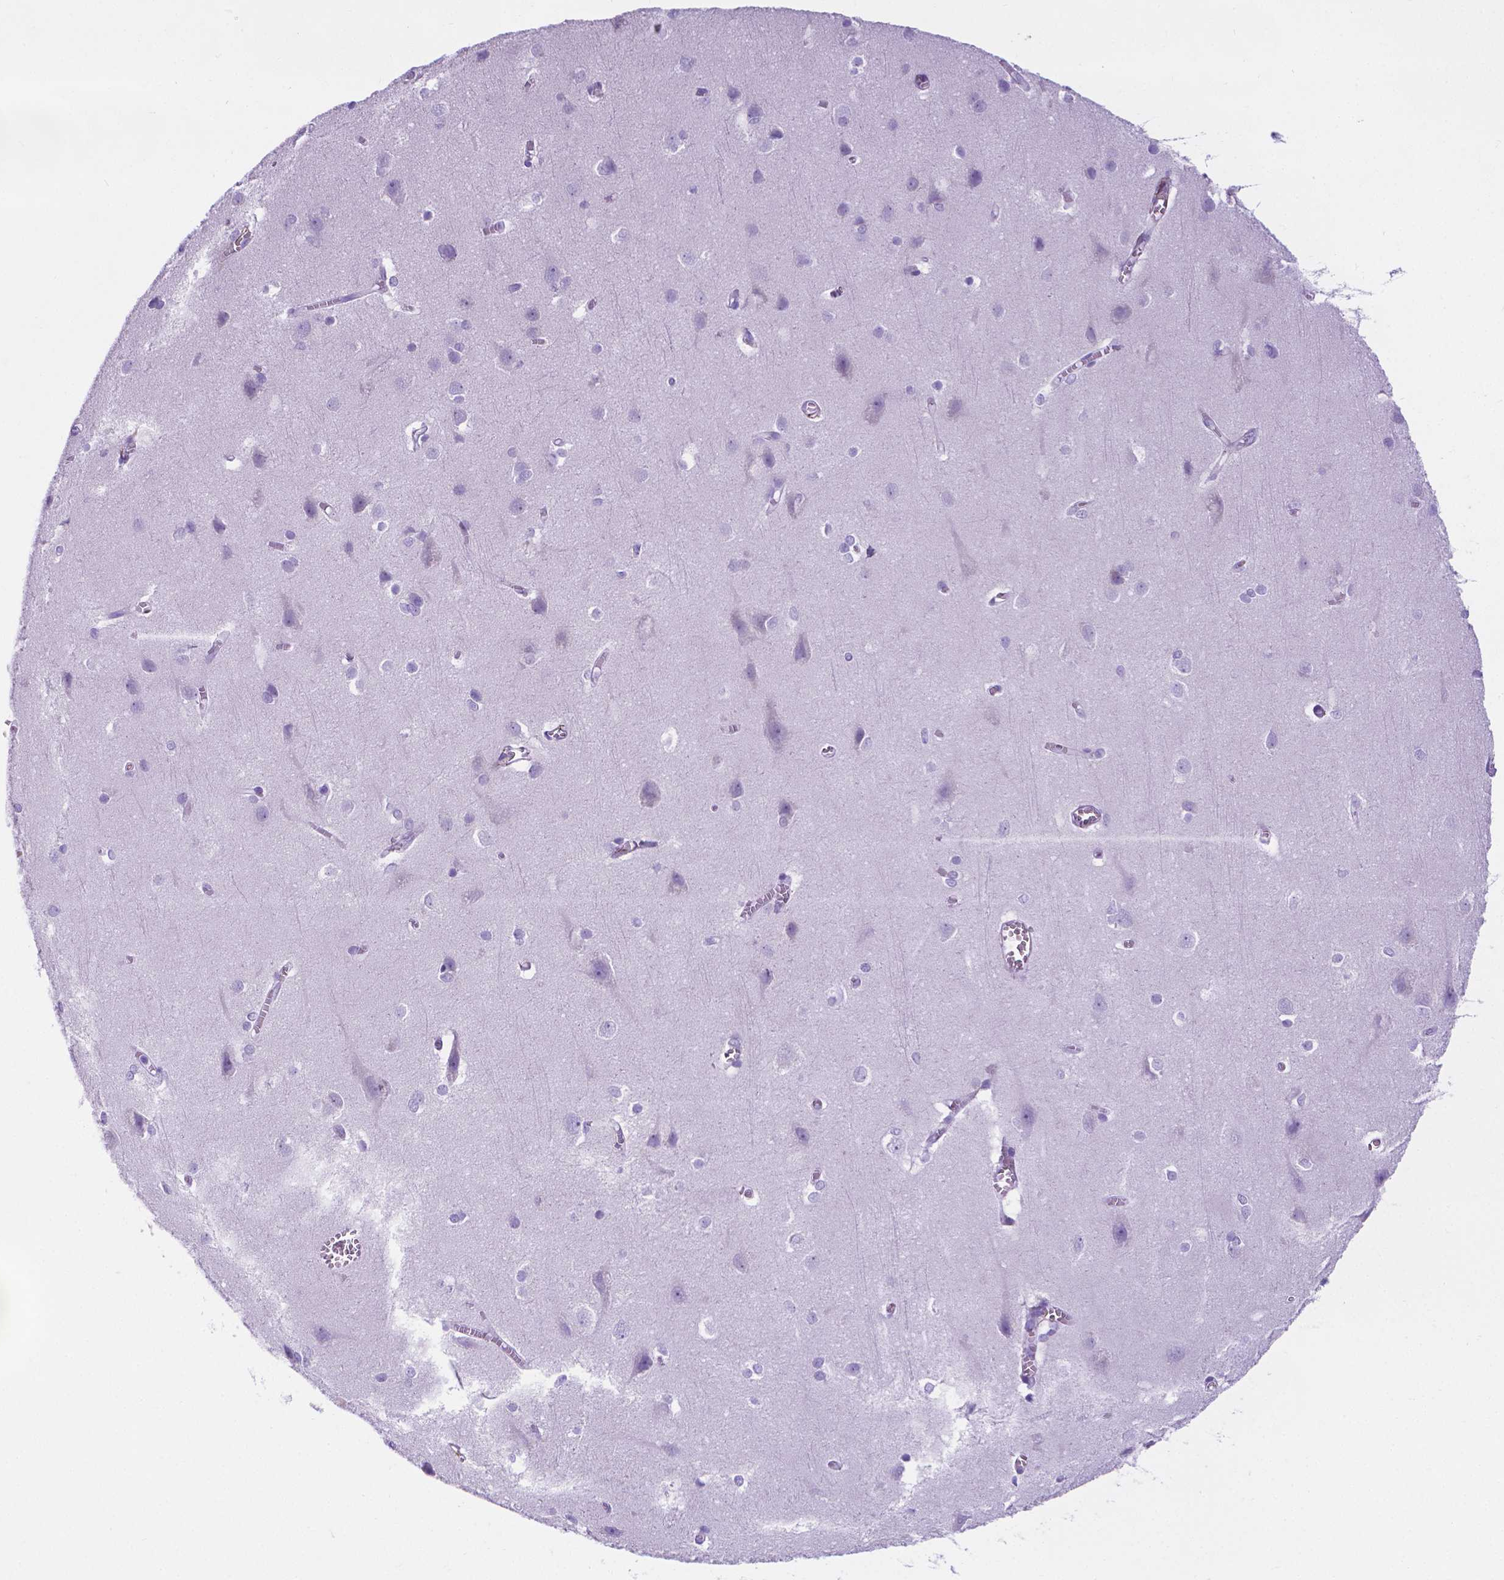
{"staining": {"intensity": "negative", "quantity": "none", "location": "none"}, "tissue": "cerebral cortex", "cell_type": "Endothelial cells", "image_type": "normal", "snomed": [{"axis": "morphology", "description": "Normal tissue, NOS"}, {"axis": "topography", "description": "Cerebral cortex"}], "caption": "Endothelial cells show no significant positivity in benign cerebral cortex.", "gene": "MFAP2", "patient": {"sex": "male", "age": 37}}